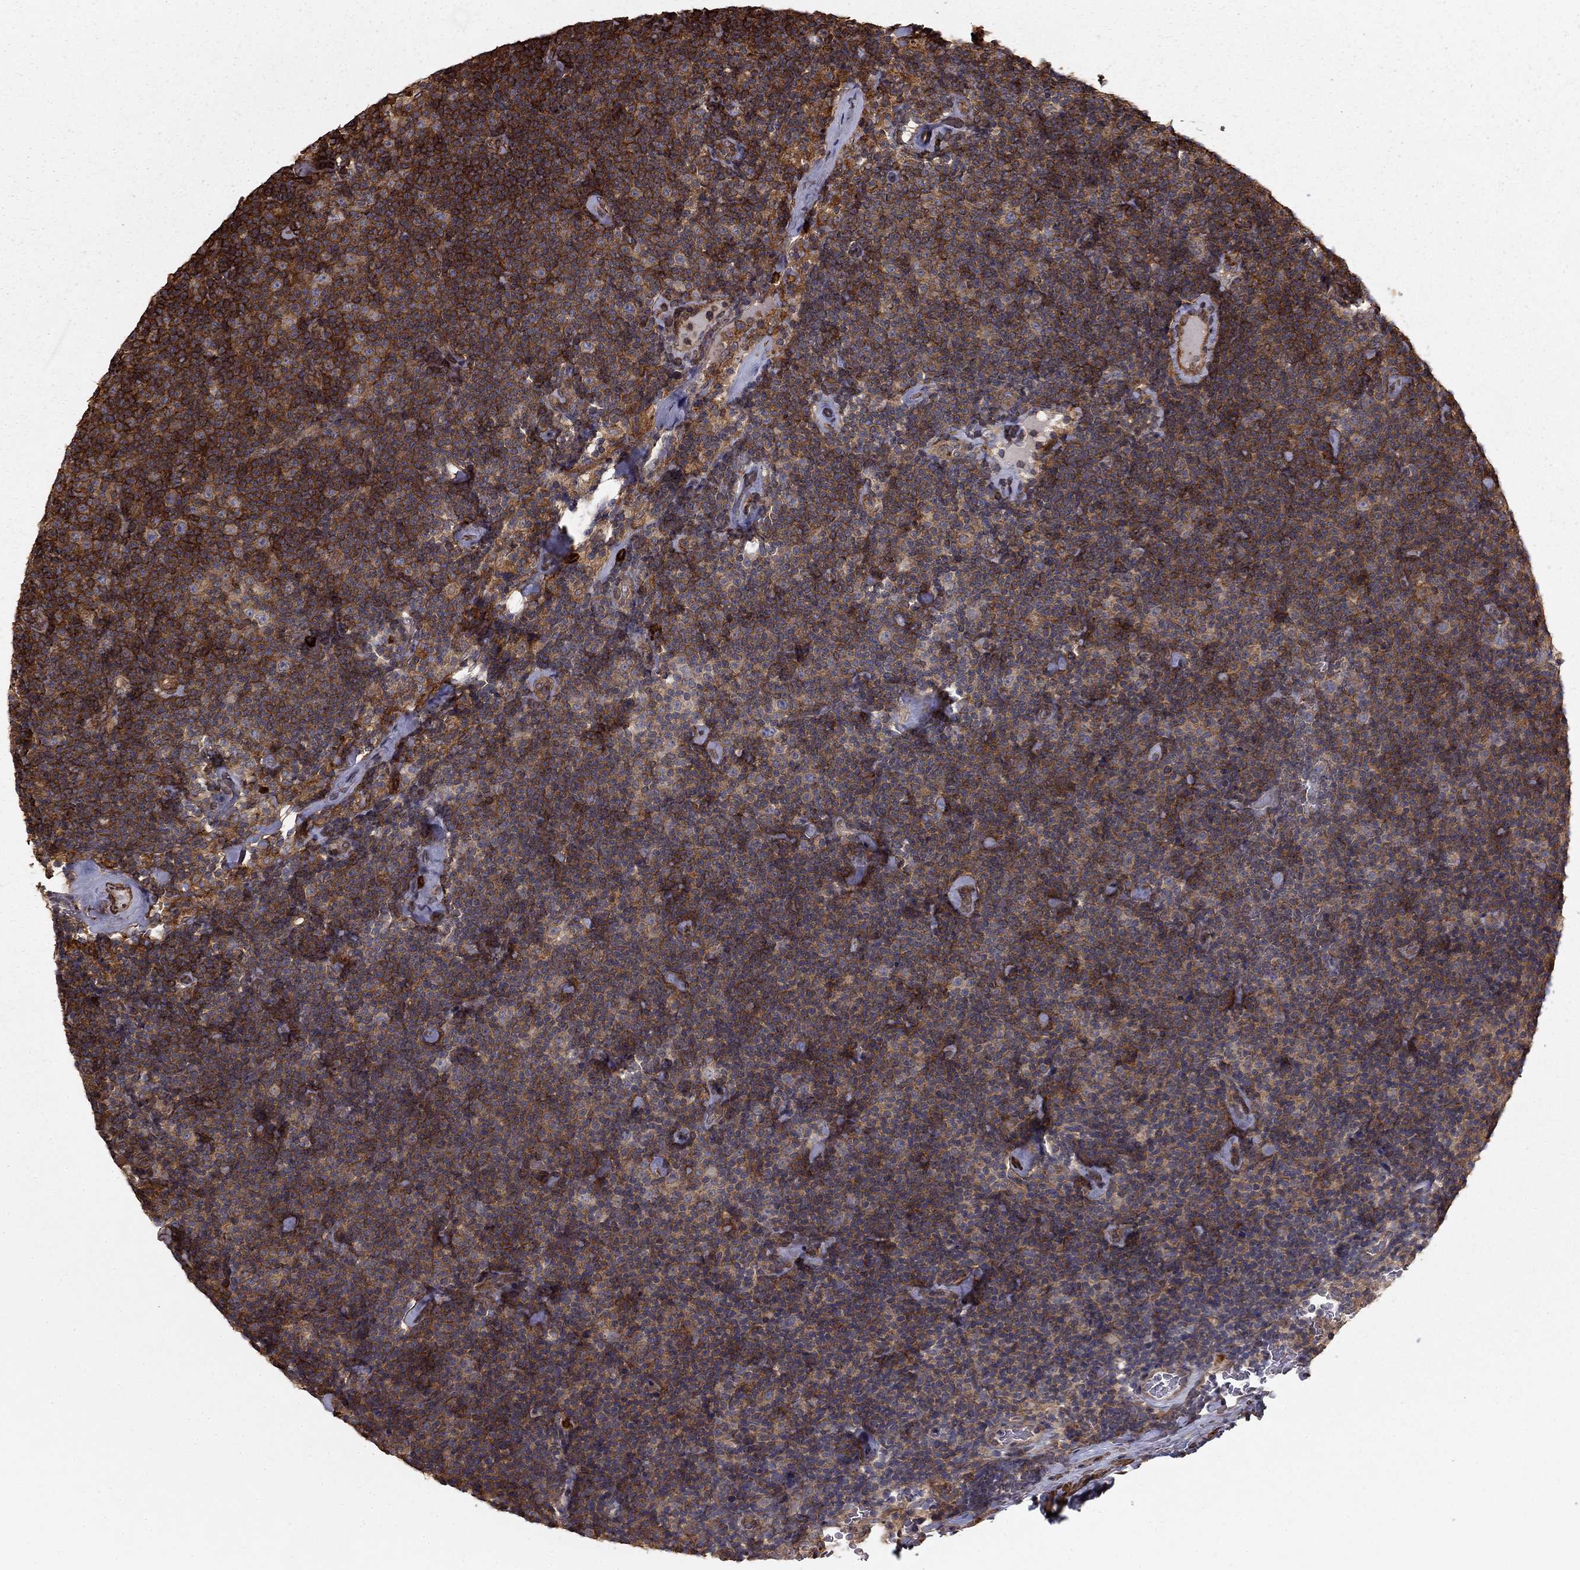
{"staining": {"intensity": "moderate", "quantity": ">75%", "location": "cytoplasmic/membranous"}, "tissue": "lymphoma", "cell_type": "Tumor cells", "image_type": "cancer", "snomed": [{"axis": "morphology", "description": "Malignant lymphoma, non-Hodgkin's type, Low grade"}, {"axis": "topography", "description": "Lymph node"}], "caption": "Tumor cells display medium levels of moderate cytoplasmic/membranous positivity in approximately >75% of cells in lymphoma.", "gene": "HABP4", "patient": {"sex": "male", "age": 81}}